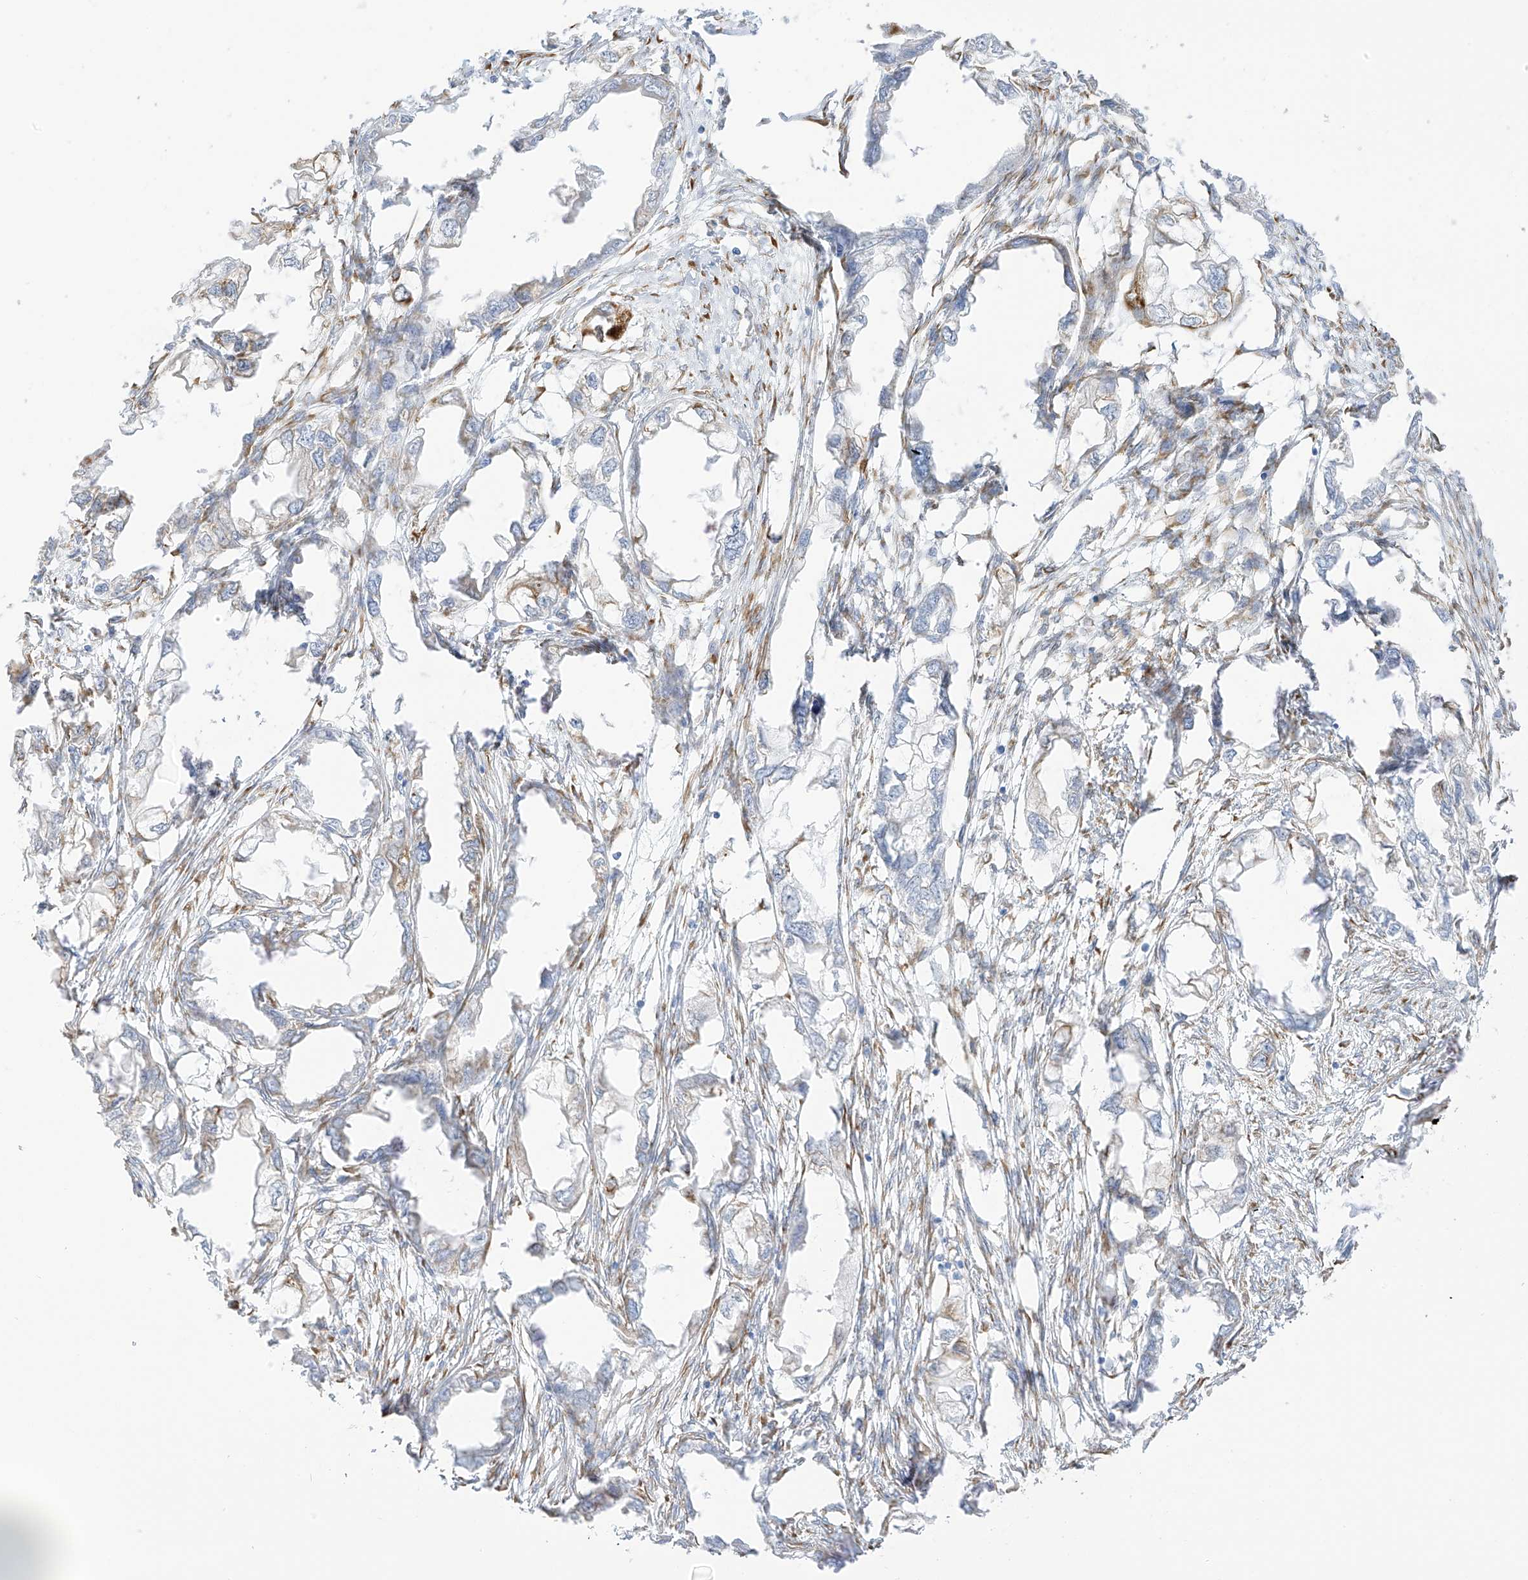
{"staining": {"intensity": "negative", "quantity": "none", "location": "none"}, "tissue": "endometrial cancer", "cell_type": "Tumor cells", "image_type": "cancer", "snomed": [{"axis": "morphology", "description": "Adenocarcinoma, NOS"}, {"axis": "morphology", "description": "Adenocarcinoma, metastatic, NOS"}, {"axis": "topography", "description": "Adipose tissue"}, {"axis": "topography", "description": "Endometrium"}], "caption": "The immunohistochemistry histopathology image has no significant expression in tumor cells of endometrial cancer tissue. (DAB (3,3'-diaminobenzidine) IHC visualized using brightfield microscopy, high magnification).", "gene": "LRRC59", "patient": {"sex": "female", "age": 67}}